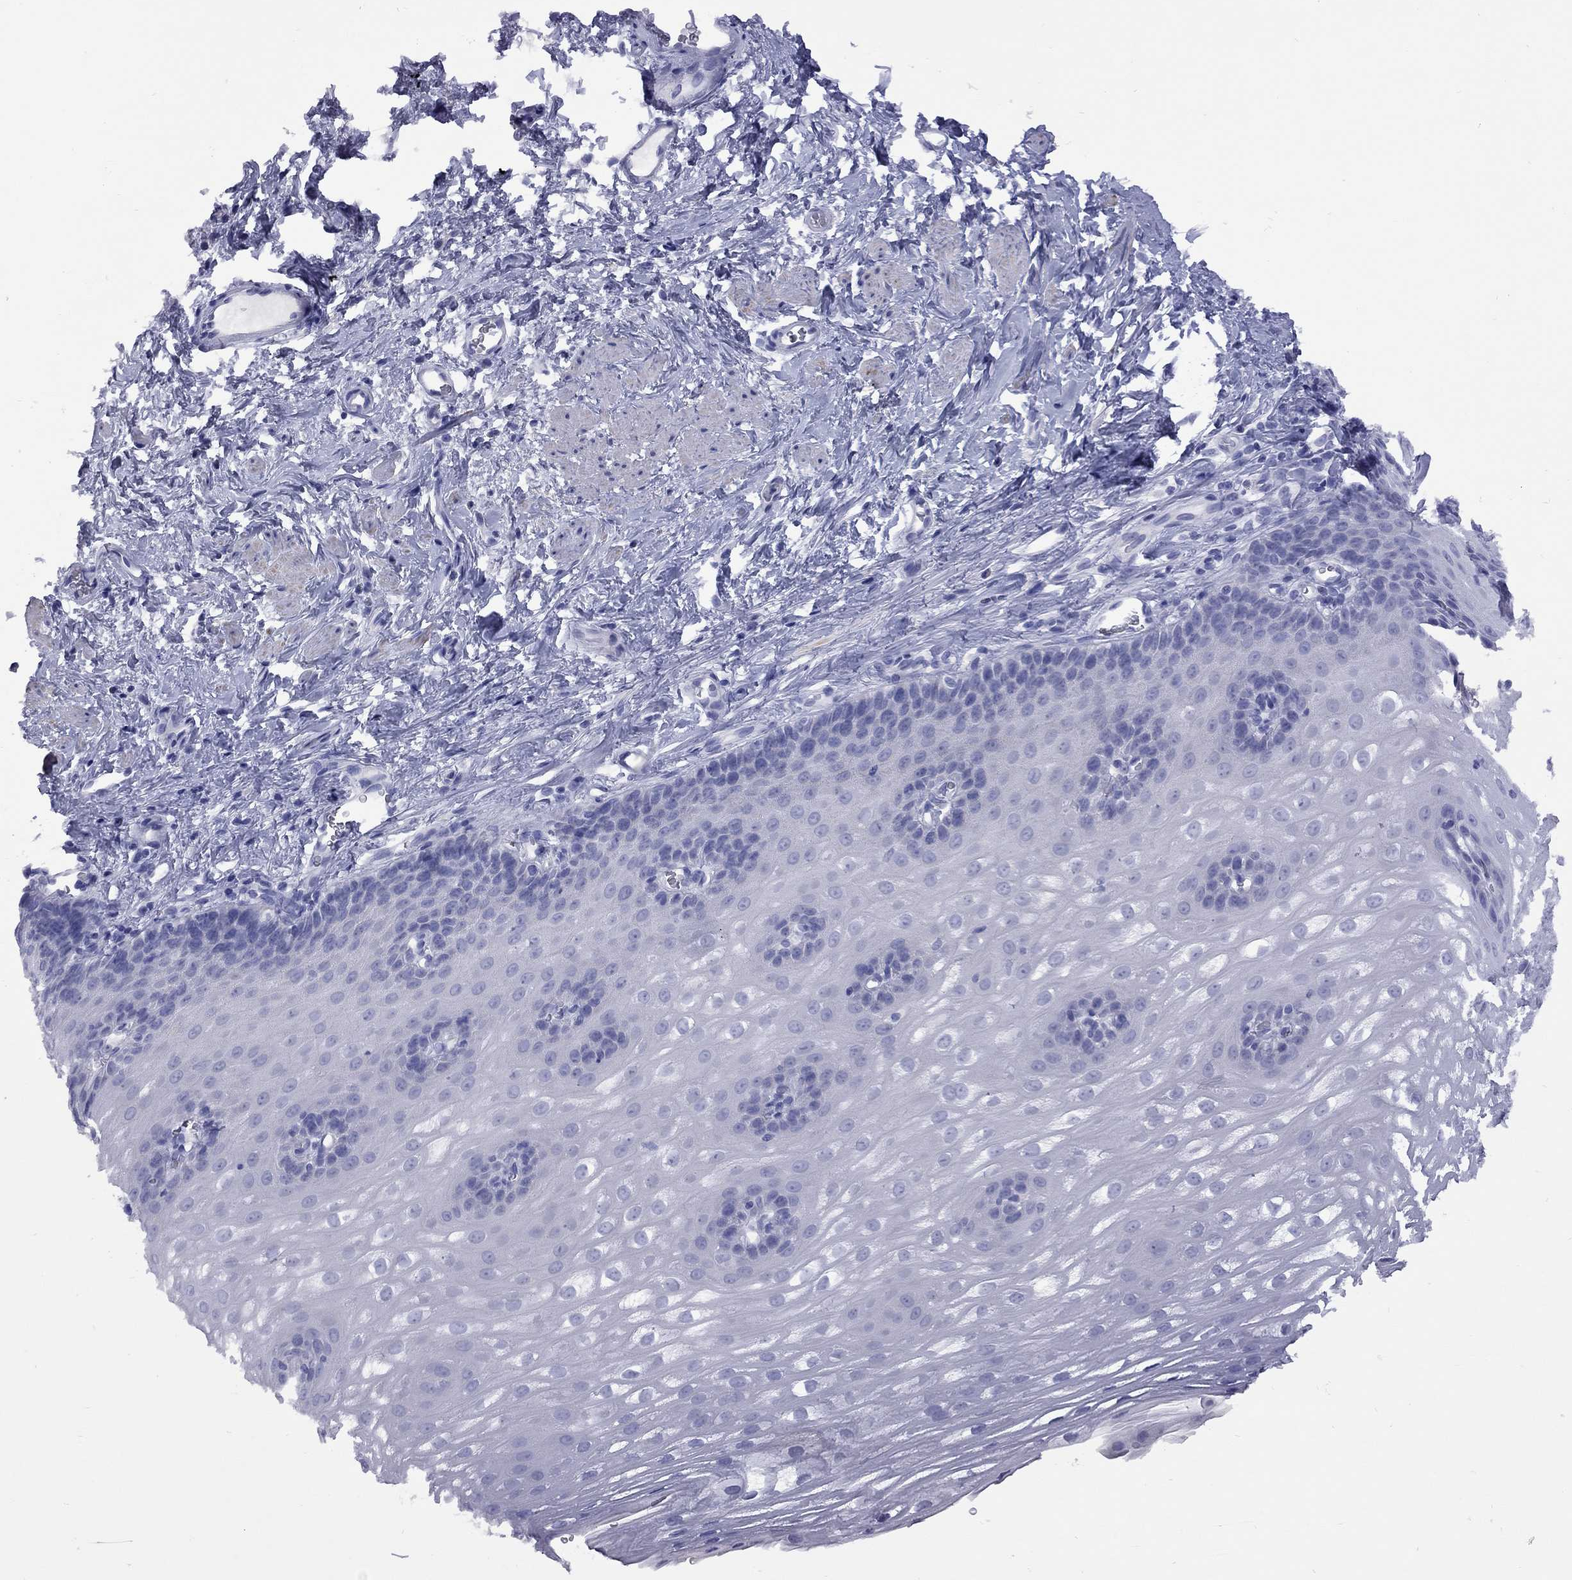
{"staining": {"intensity": "negative", "quantity": "none", "location": "none"}, "tissue": "esophagus", "cell_type": "Squamous epithelial cells", "image_type": "normal", "snomed": [{"axis": "morphology", "description": "Normal tissue, NOS"}, {"axis": "topography", "description": "Esophagus"}], "caption": "IHC of benign esophagus exhibits no staining in squamous epithelial cells.", "gene": "EPPIN", "patient": {"sex": "male", "age": 64}}